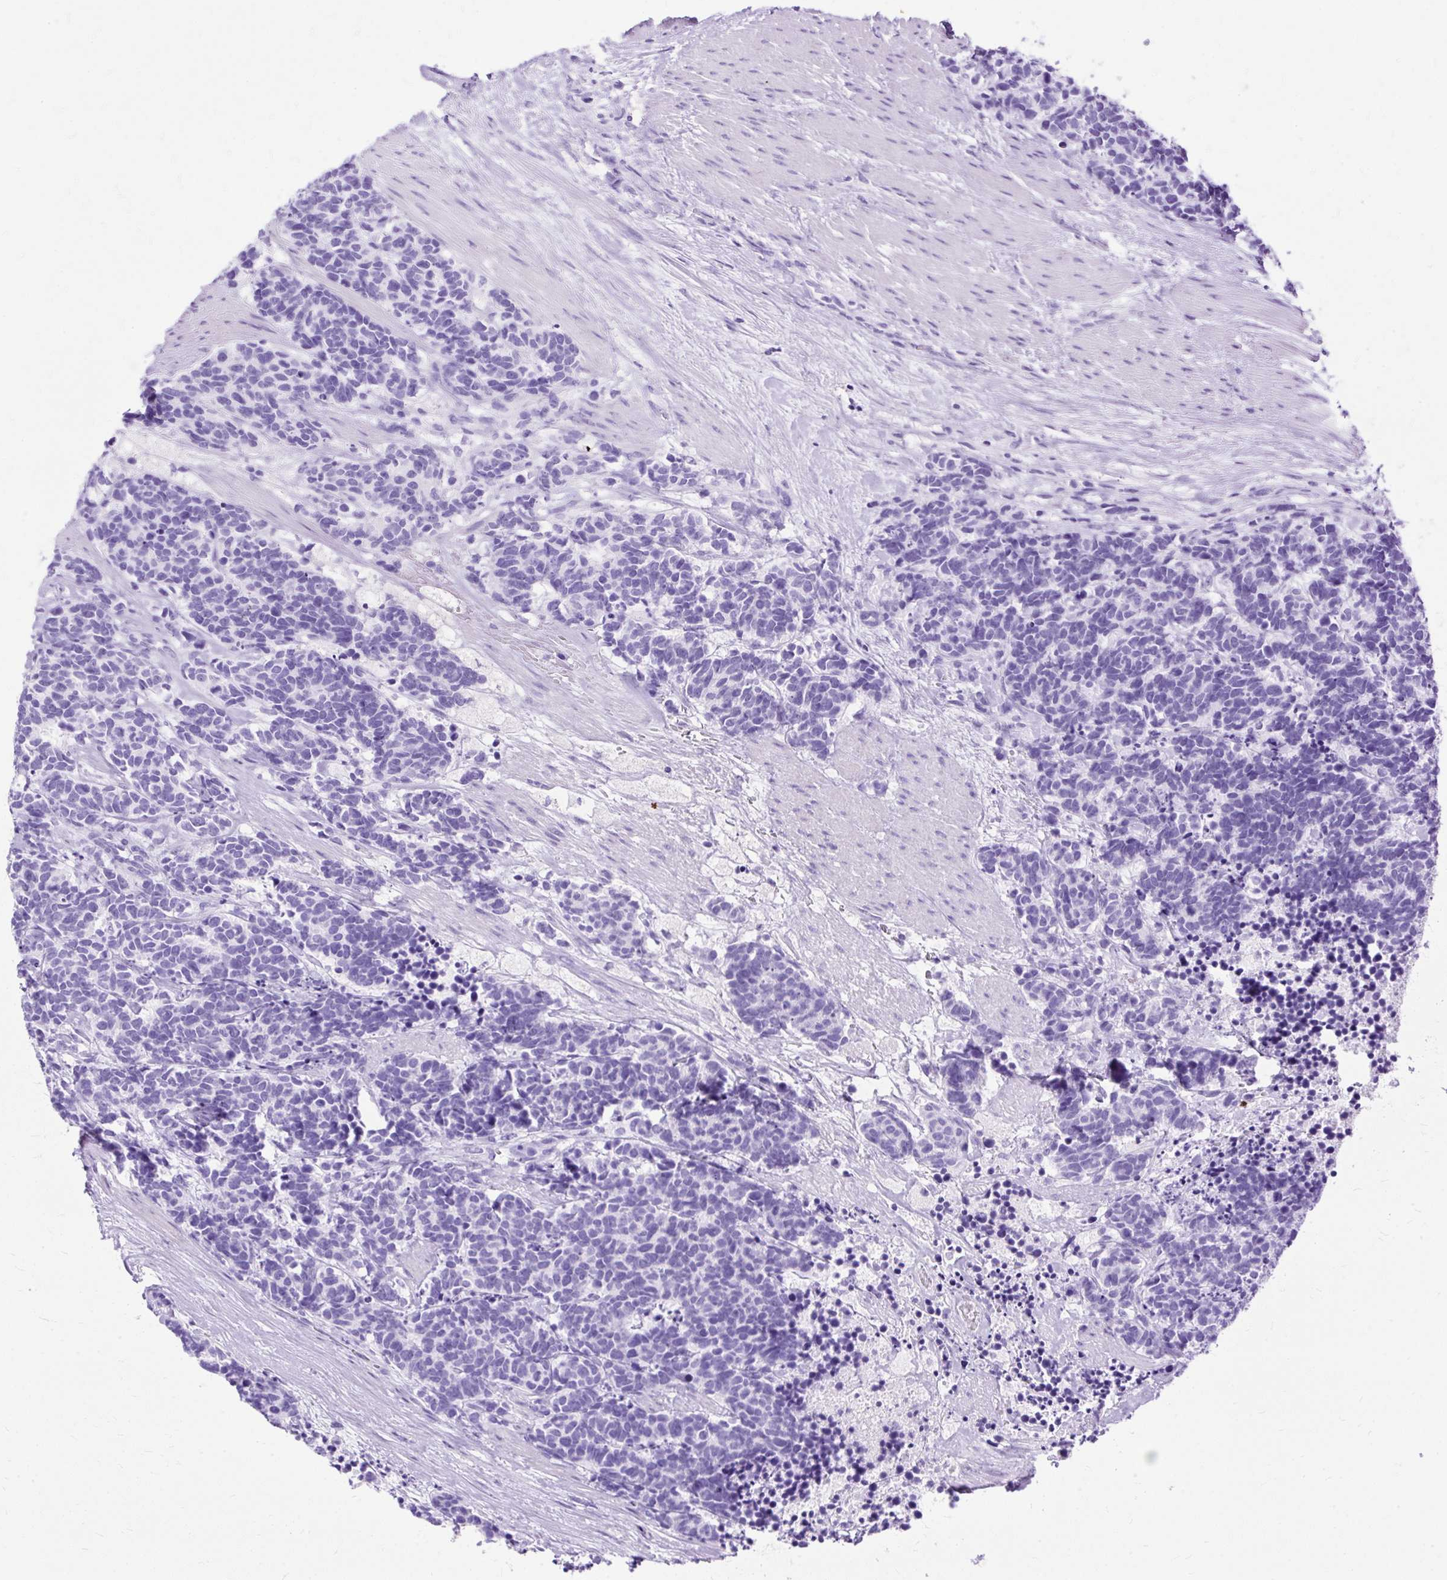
{"staining": {"intensity": "negative", "quantity": "none", "location": "none"}, "tissue": "carcinoid", "cell_type": "Tumor cells", "image_type": "cancer", "snomed": [{"axis": "morphology", "description": "Carcinoma, NOS"}, {"axis": "morphology", "description": "Carcinoid, malignant, NOS"}, {"axis": "topography", "description": "Prostate"}], "caption": "Malignant carcinoid was stained to show a protein in brown. There is no significant expression in tumor cells.", "gene": "SLC8A2", "patient": {"sex": "male", "age": 57}}